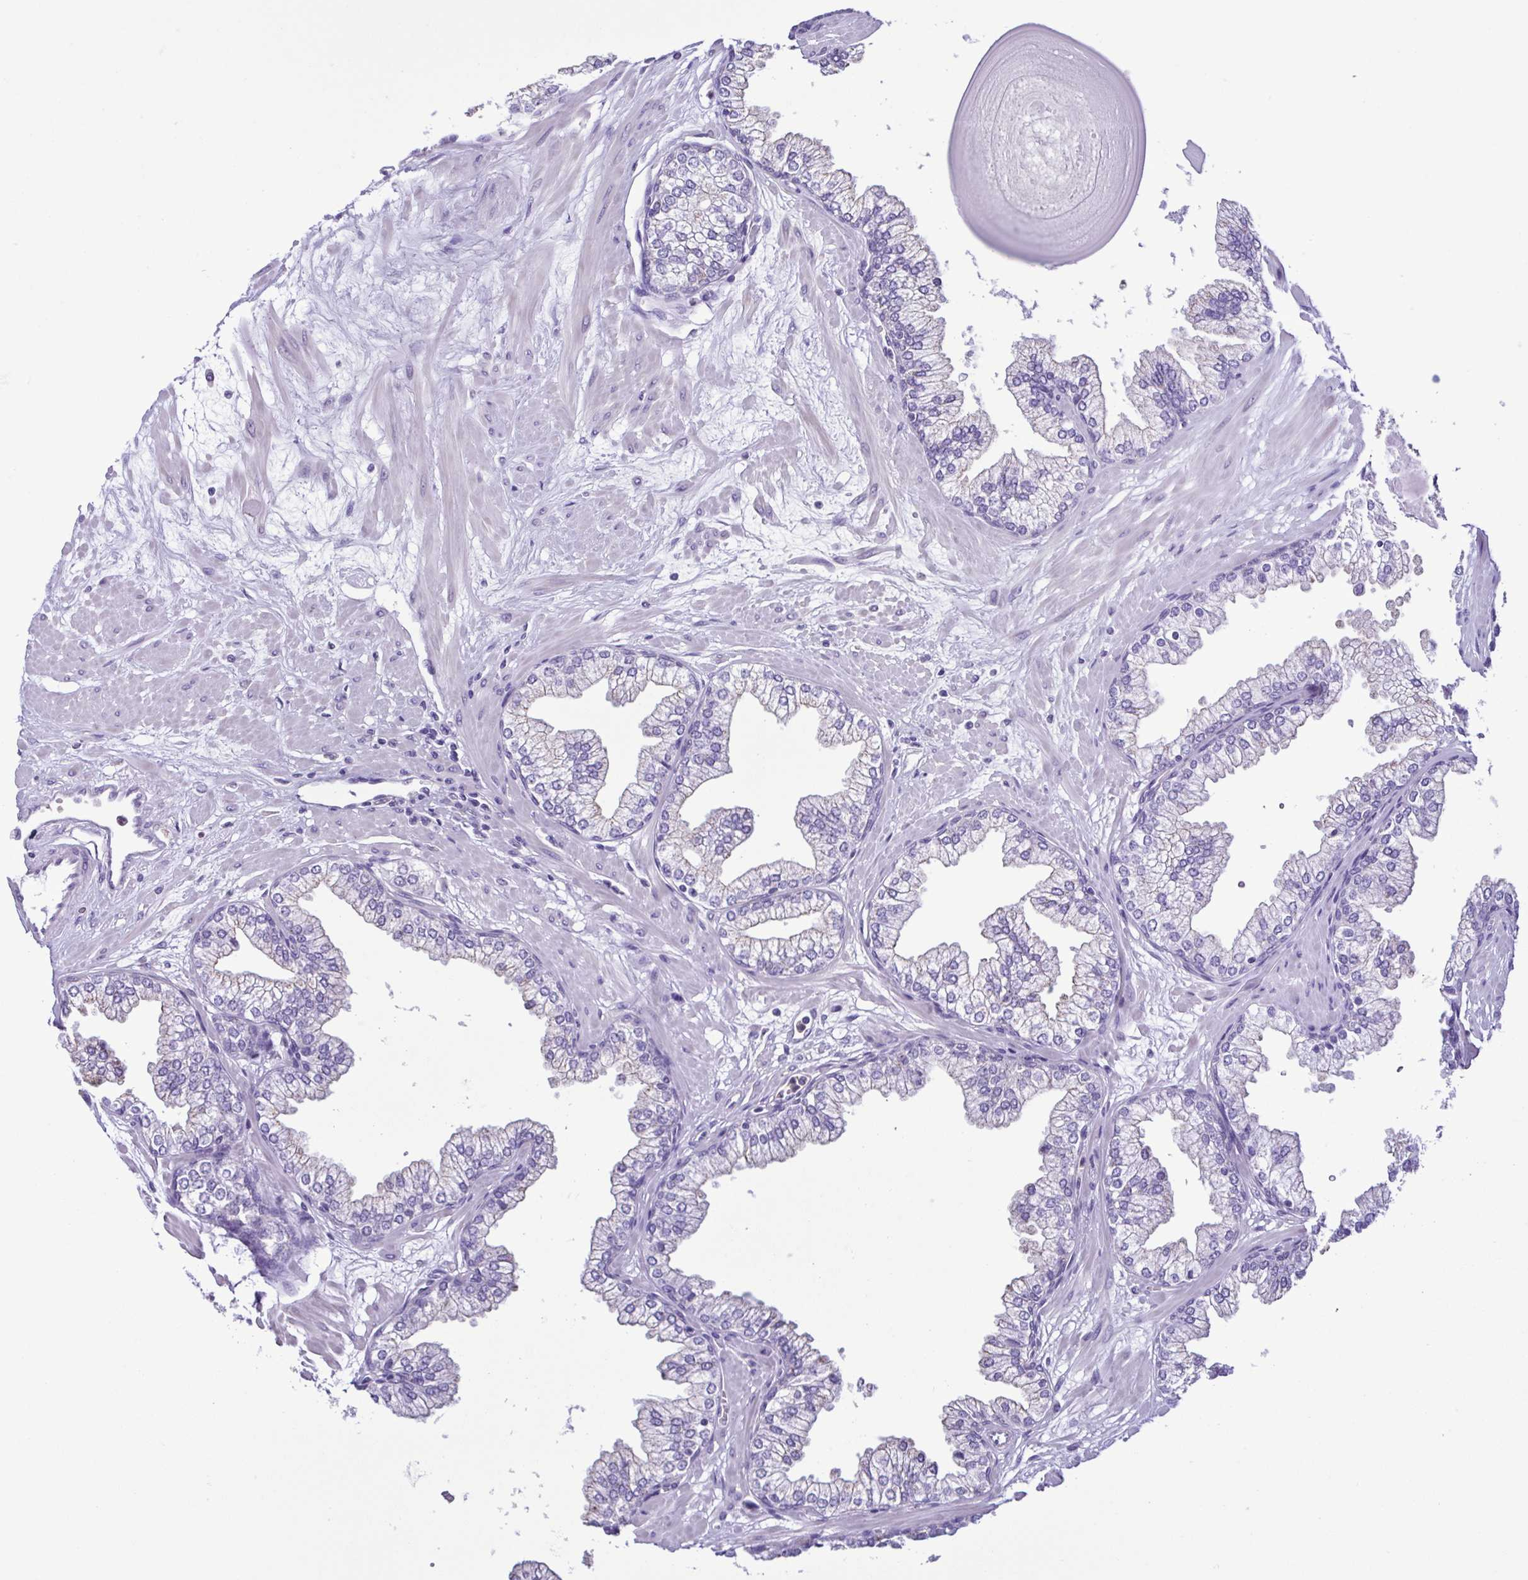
{"staining": {"intensity": "negative", "quantity": "none", "location": "none"}, "tissue": "prostate", "cell_type": "Glandular cells", "image_type": "normal", "snomed": [{"axis": "morphology", "description": "Normal tissue, NOS"}, {"axis": "topography", "description": "Prostate"}, {"axis": "topography", "description": "Peripheral nerve tissue"}], "caption": "Prostate stained for a protein using immunohistochemistry (IHC) shows no expression glandular cells.", "gene": "CBY2", "patient": {"sex": "male", "age": 61}}